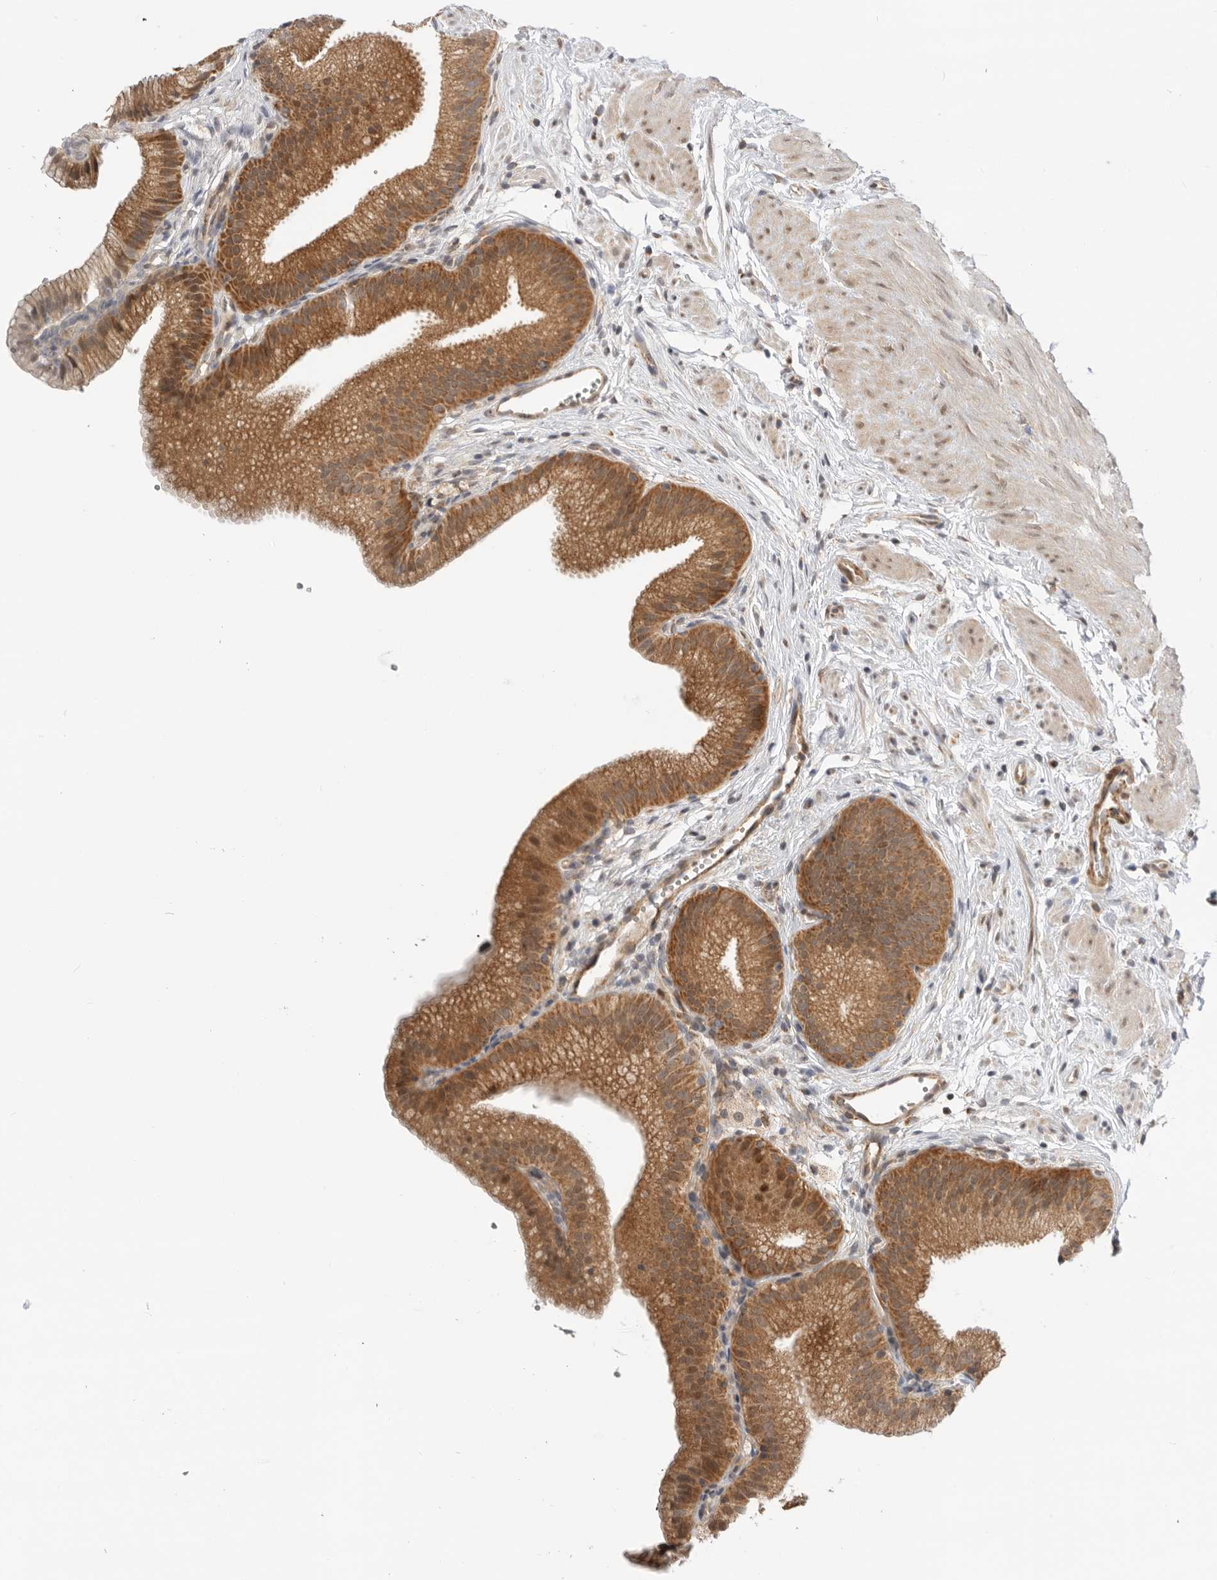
{"staining": {"intensity": "moderate", "quantity": ">75%", "location": "cytoplasmic/membranous"}, "tissue": "gallbladder", "cell_type": "Glandular cells", "image_type": "normal", "snomed": [{"axis": "morphology", "description": "Normal tissue, NOS"}, {"axis": "topography", "description": "Gallbladder"}, {"axis": "topography", "description": "Peripheral nerve tissue"}], "caption": "Benign gallbladder was stained to show a protein in brown. There is medium levels of moderate cytoplasmic/membranous staining in about >75% of glandular cells. (DAB (3,3'-diaminobenzidine) IHC, brown staining for protein, blue staining for nuclei).", "gene": "DCAF8", "patient": {"sex": "male", "age": 38}}